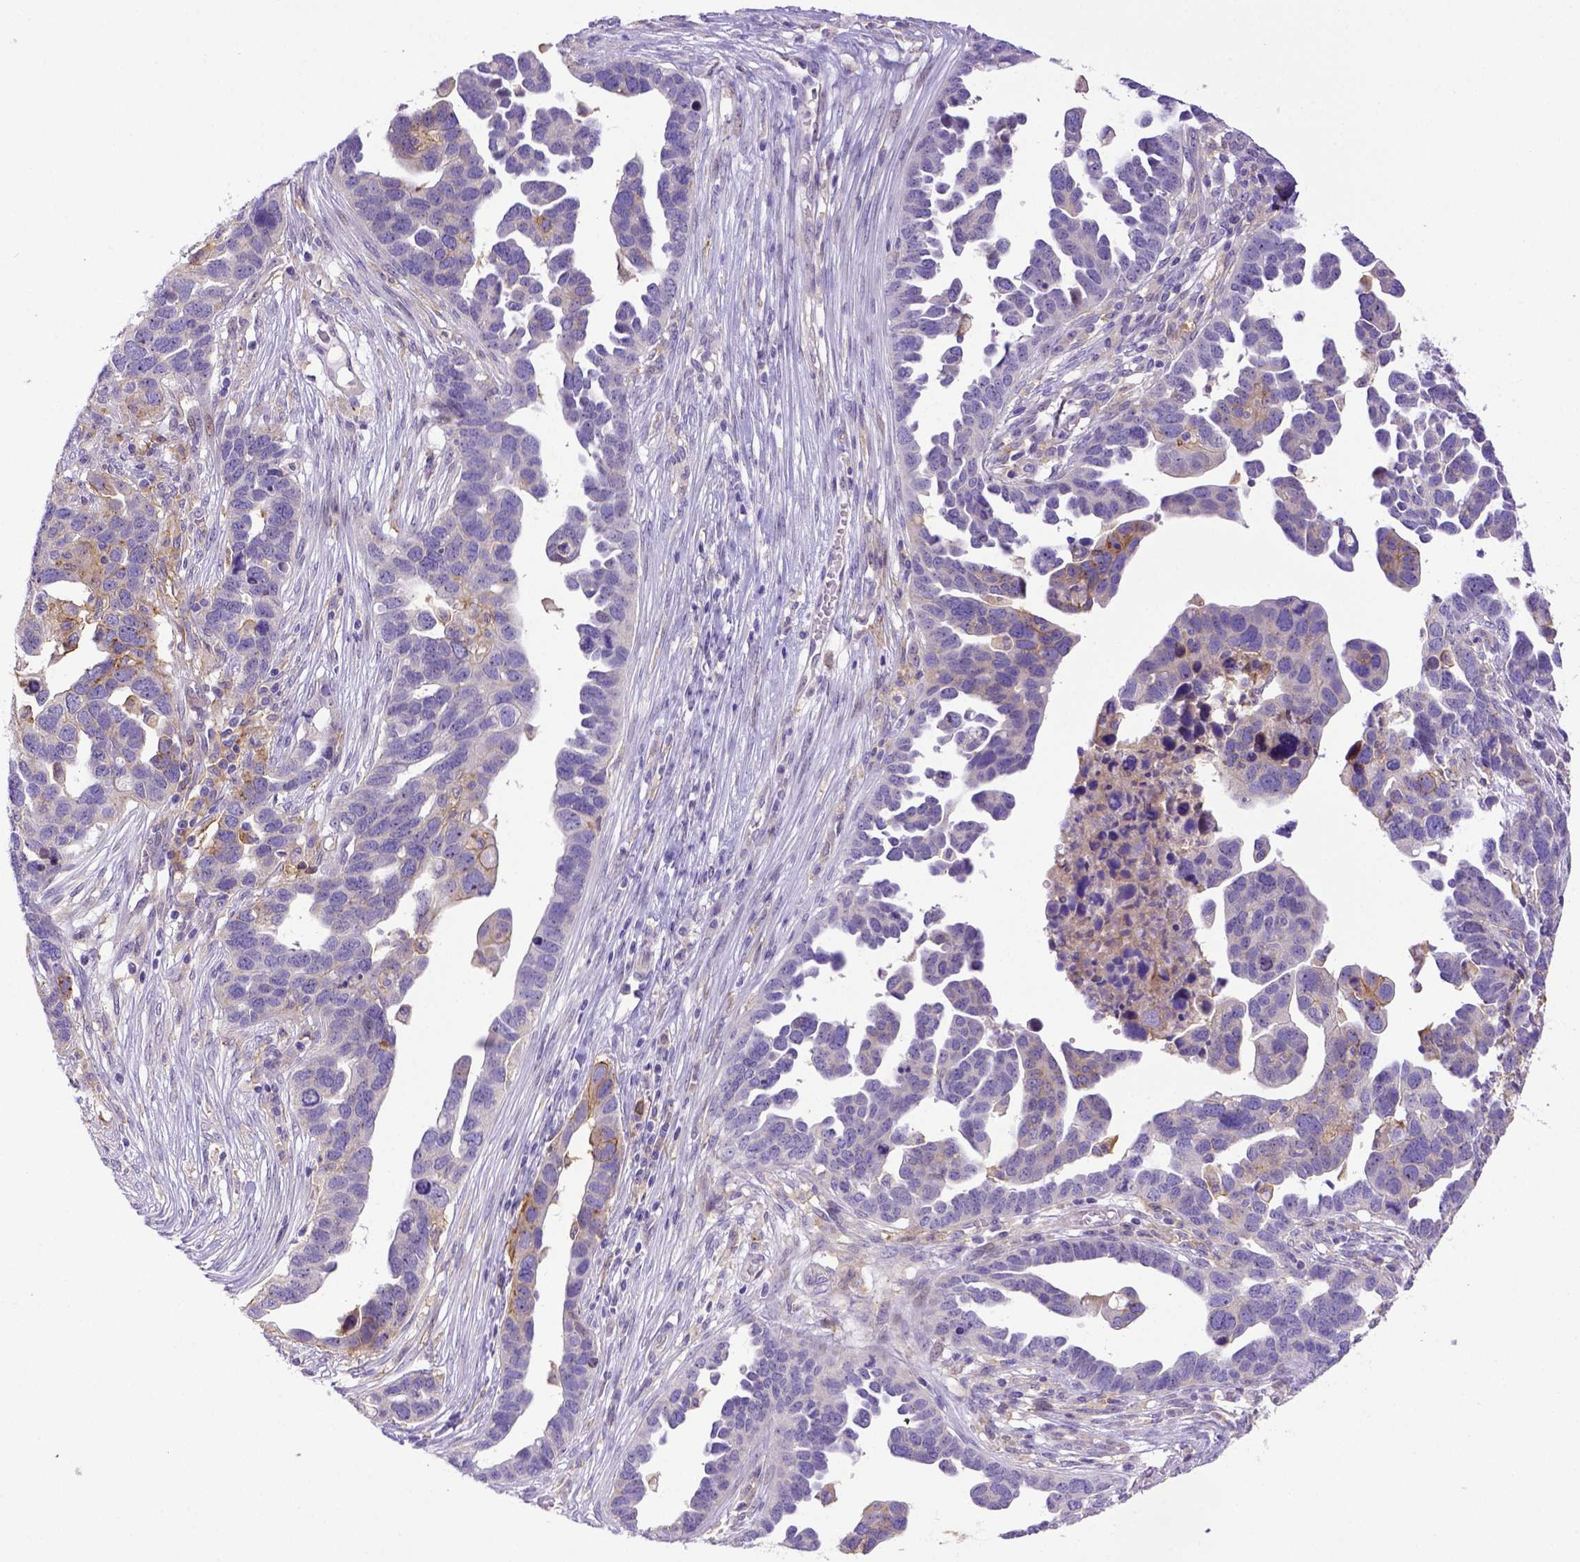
{"staining": {"intensity": "moderate", "quantity": "<25%", "location": "cytoplasmic/membranous"}, "tissue": "ovarian cancer", "cell_type": "Tumor cells", "image_type": "cancer", "snomed": [{"axis": "morphology", "description": "Cystadenocarcinoma, serous, NOS"}, {"axis": "topography", "description": "Ovary"}], "caption": "The histopathology image exhibits staining of ovarian serous cystadenocarcinoma, revealing moderate cytoplasmic/membranous protein expression (brown color) within tumor cells.", "gene": "CD40", "patient": {"sex": "female", "age": 54}}